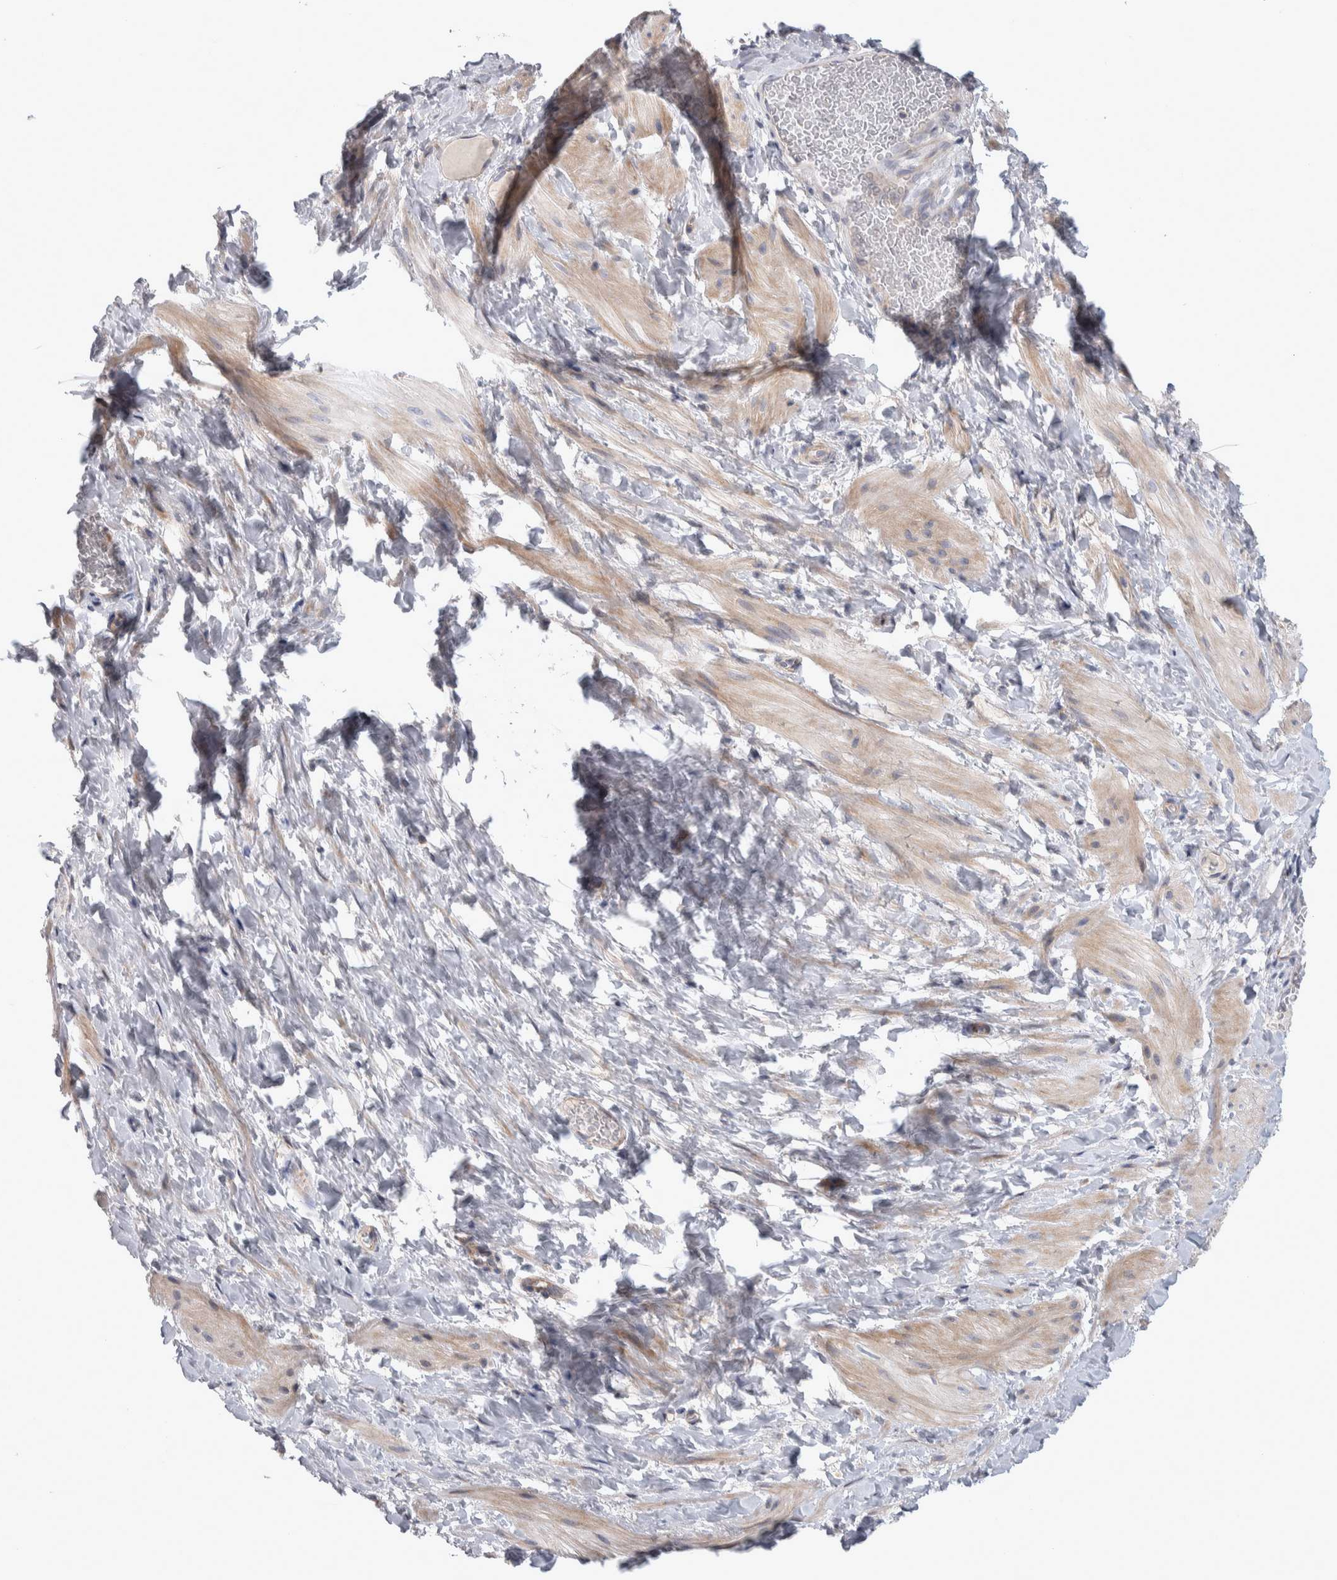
{"staining": {"intensity": "weak", "quantity": "25%-75%", "location": "cytoplasmic/membranous"}, "tissue": "smooth muscle", "cell_type": "Smooth muscle cells", "image_type": "normal", "snomed": [{"axis": "morphology", "description": "Normal tissue, NOS"}, {"axis": "topography", "description": "Smooth muscle"}], "caption": "Immunohistochemical staining of benign smooth muscle displays 25%-75% levels of weak cytoplasmic/membranous protein staining in approximately 25%-75% of smooth muscle cells. The protein of interest is shown in brown color, while the nuclei are stained blue.", "gene": "SCO1", "patient": {"sex": "male", "age": 16}}